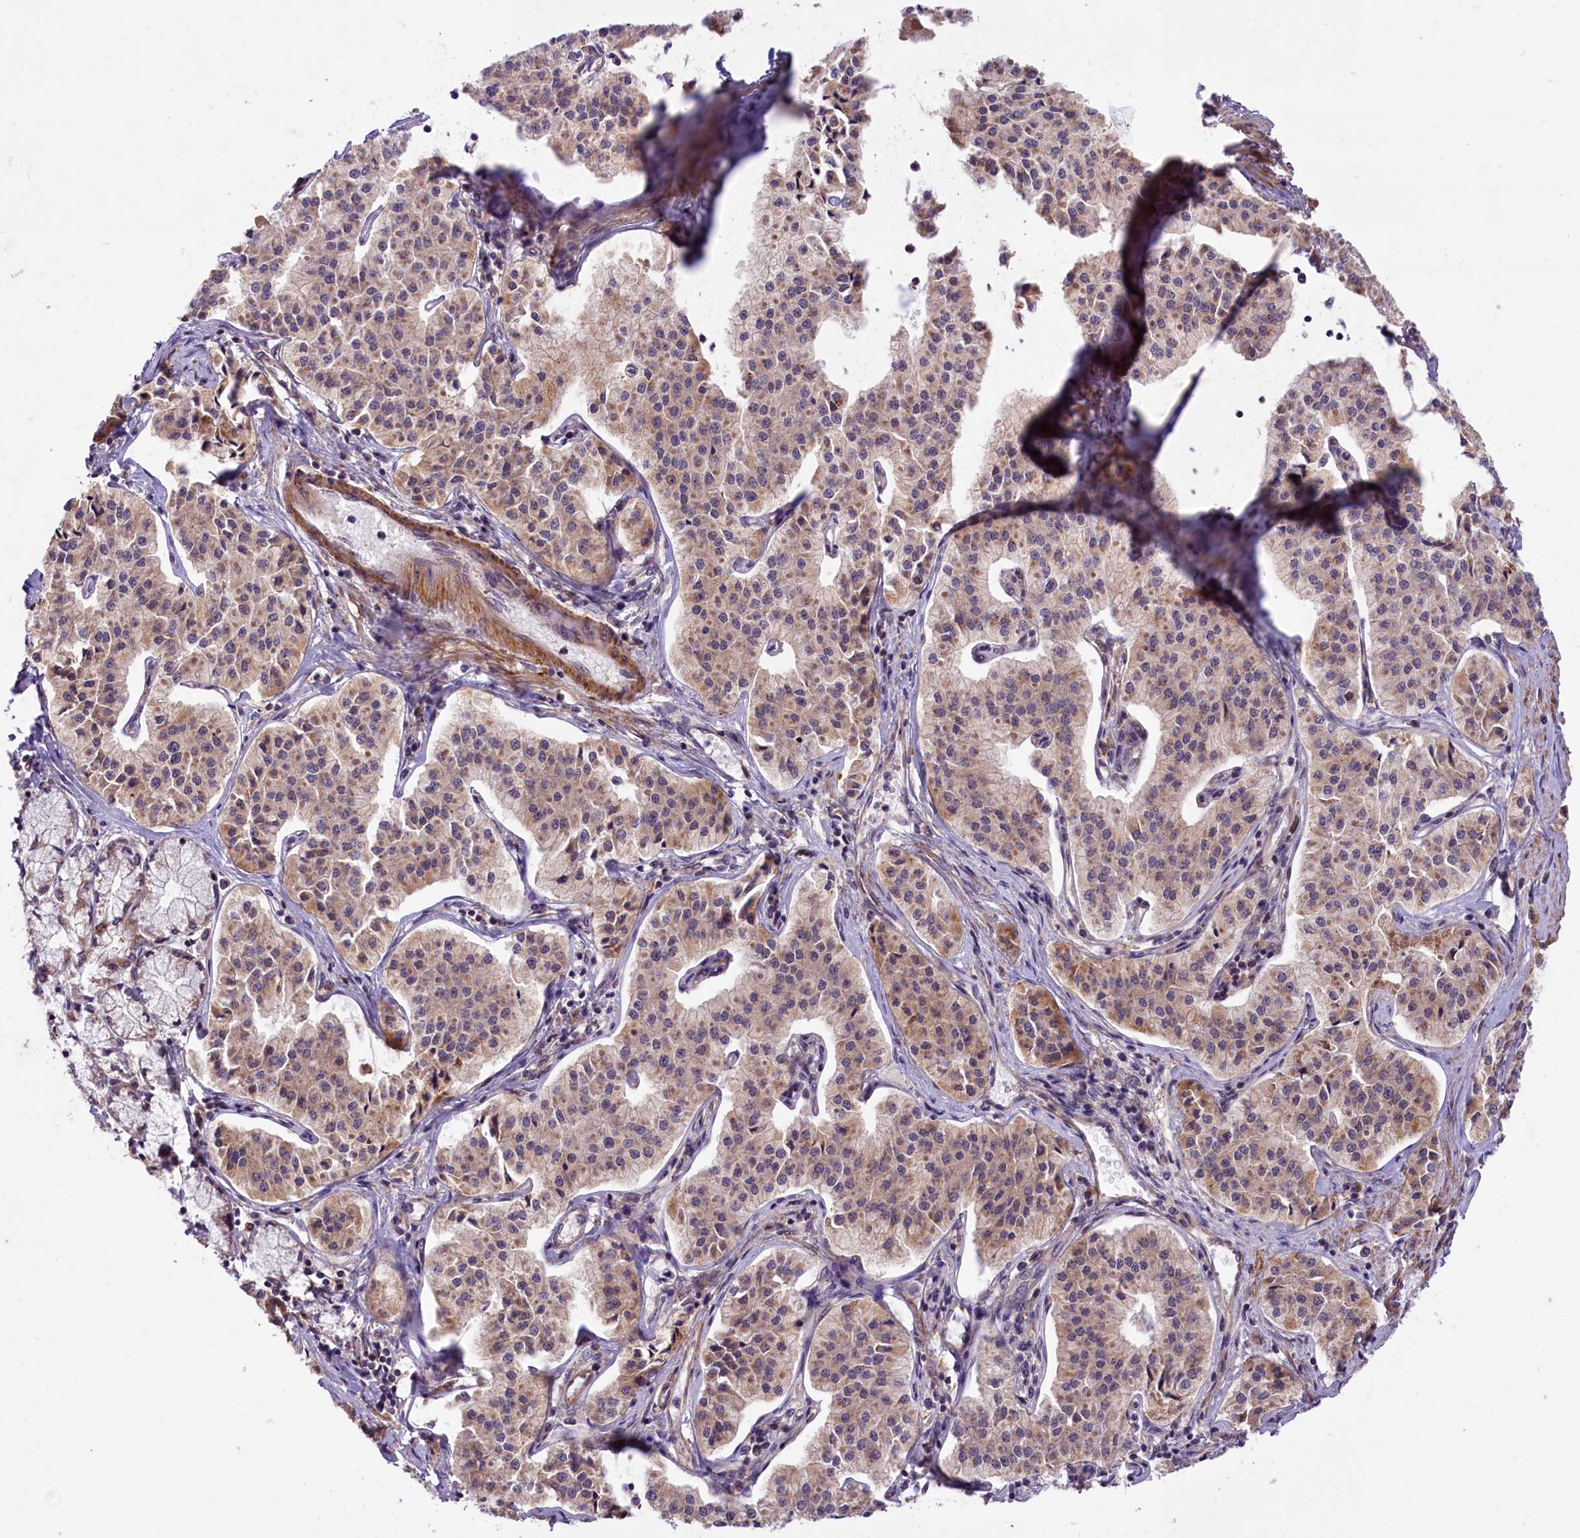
{"staining": {"intensity": "weak", "quantity": ">75%", "location": "cytoplasmic/membranous"}, "tissue": "pancreatic cancer", "cell_type": "Tumor cells", "image_type": "cancer", "snomed": [{"axis": "morphology", "description": "Adenocarcinoma, NOS"}, {"axis": "topography", "description": "Pancreas"}], "caption": "Weak cytoplasmic/membranous protein staining is identified in about >75% of tumor cells in adenocarcinoma (pancreatic).", "gene": "HDAC5", "patient": {"sex": "female", "age": 50}}